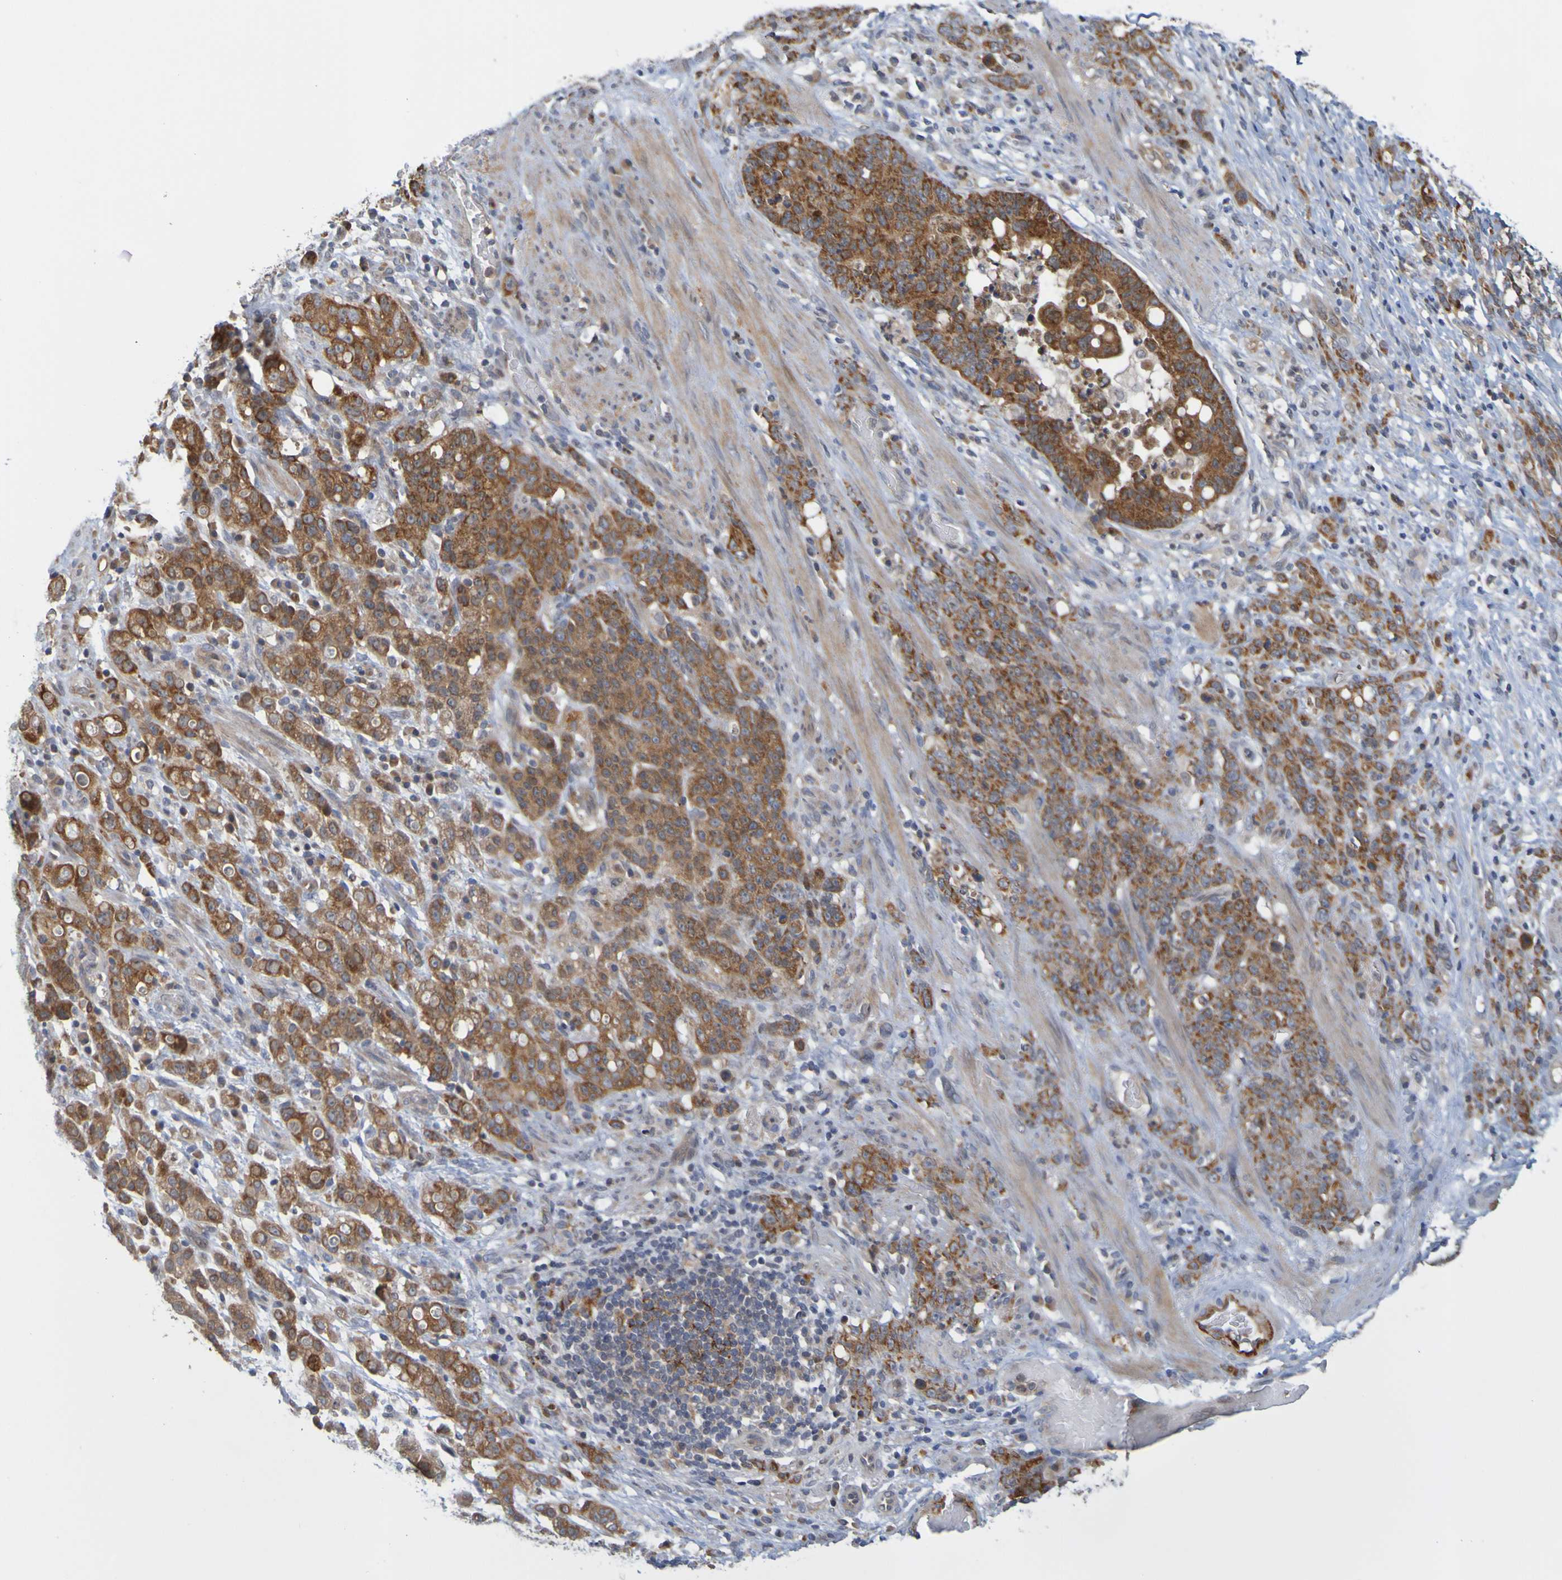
{"staining": {"intensity": "strong", "quantity": ">75%", "location": "cytoplasmic/membranous"}, "tissue": "stomach cancer", "cell_type": "Tumor cells", "image_type": "cancer", "snomed": [{"axis": "morphology", "description": "Adenocarcinoma, NOS"}, {"axis": "topography", "description": "Stomach, lower"}], "caption": "A micrograph showing strong cytoplasmic/membranous positivity in approximately >75% of tumor cells in stomach adenocarcinoma, as visualized by brown immunohistochemical staining.", "gene": "NAV2", "patient": {"sex": "male", "age": 88}}